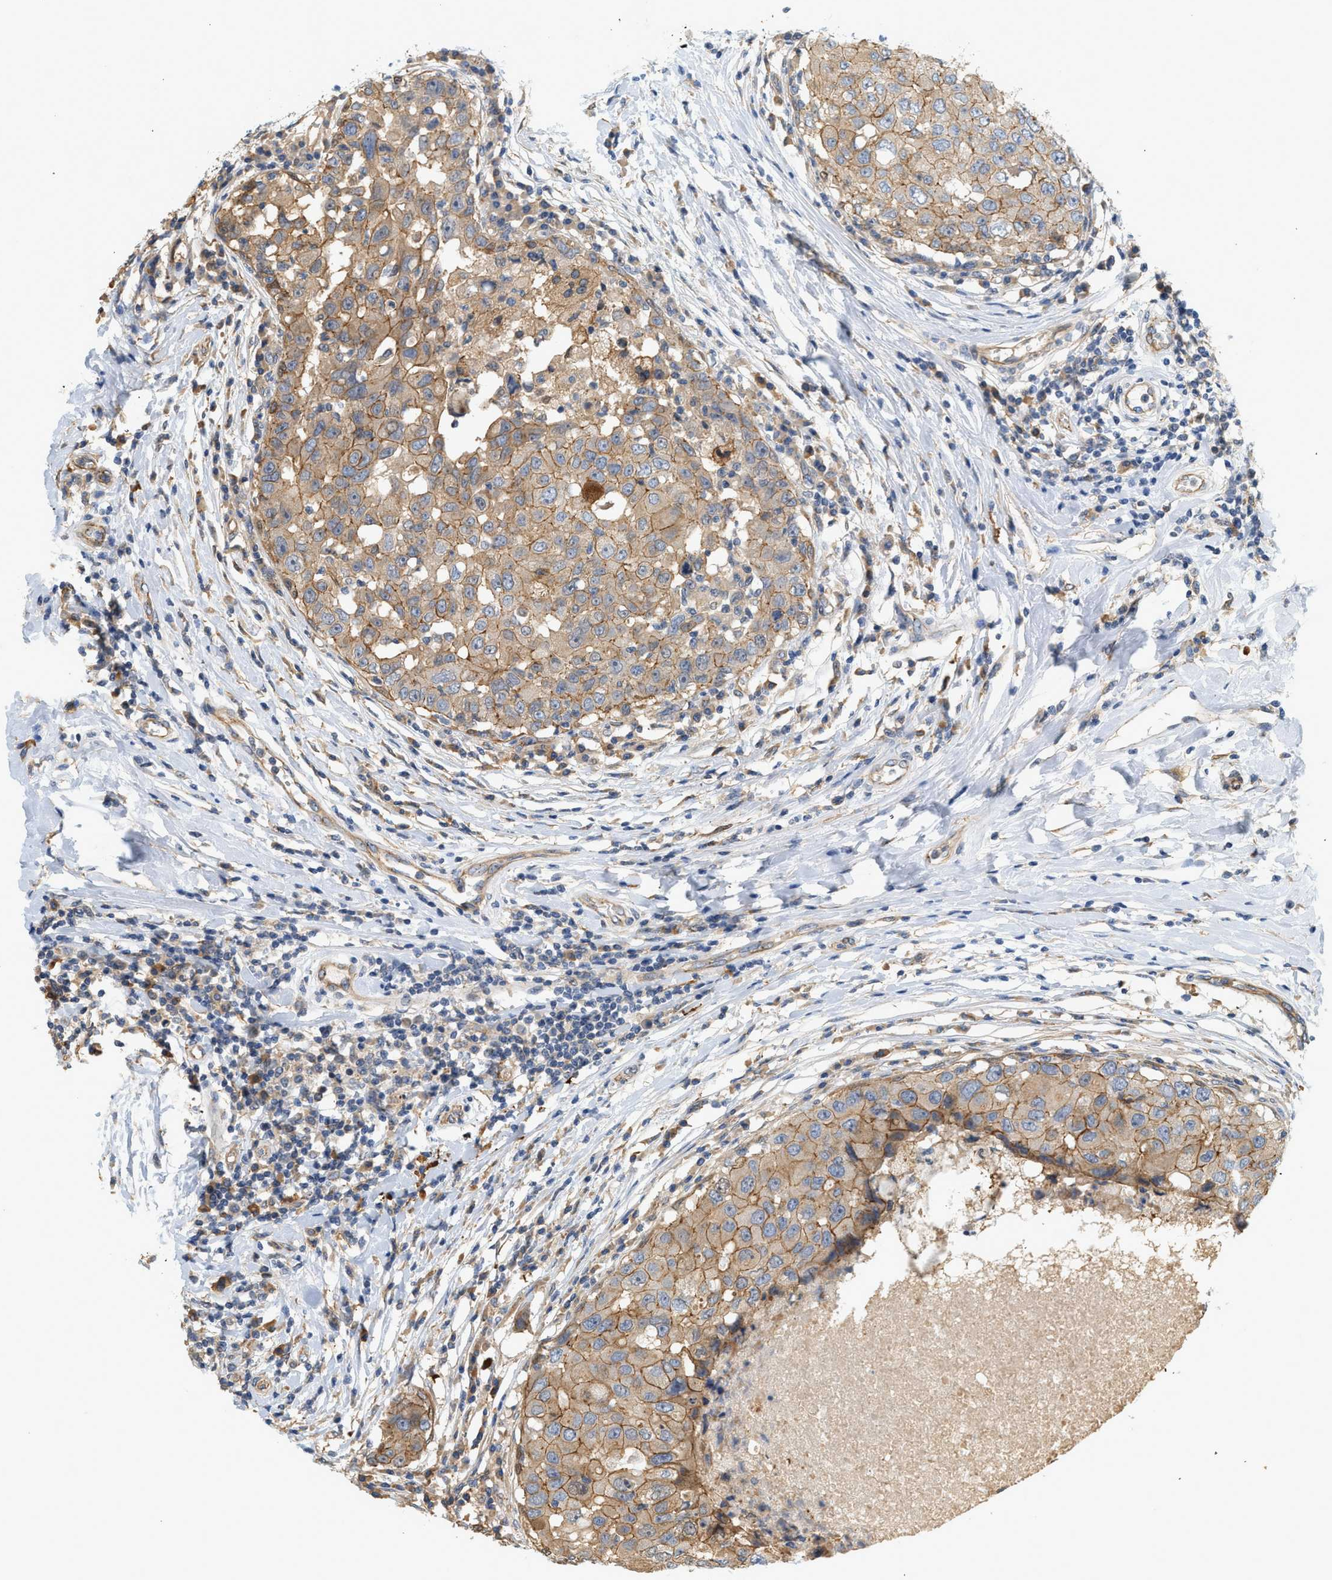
{"staining": {"intensity": "moderate", "quantity": ">75%", "location": "cytoplasmic/membranous"}, "tissue": "breast cancer", "cell_type": "Tumor cells", "image_type": "cancer", "snomed": [{"axis": "morphology", "description": "Duct carcinoma"}, {"axis": "topography", "description": "Breast"}], "caption": "Protein positivity by IHC reveals moderate cytoplasmic/membranous positivity in approximately >75% of tumor cells in breast cancer (invasive ductal carcinoma). Ihc stains the protein of interest in brown and the nuclei are stained blue.", "gene": "CTXN1", "patient": {"sex": "female", "age": 27}}